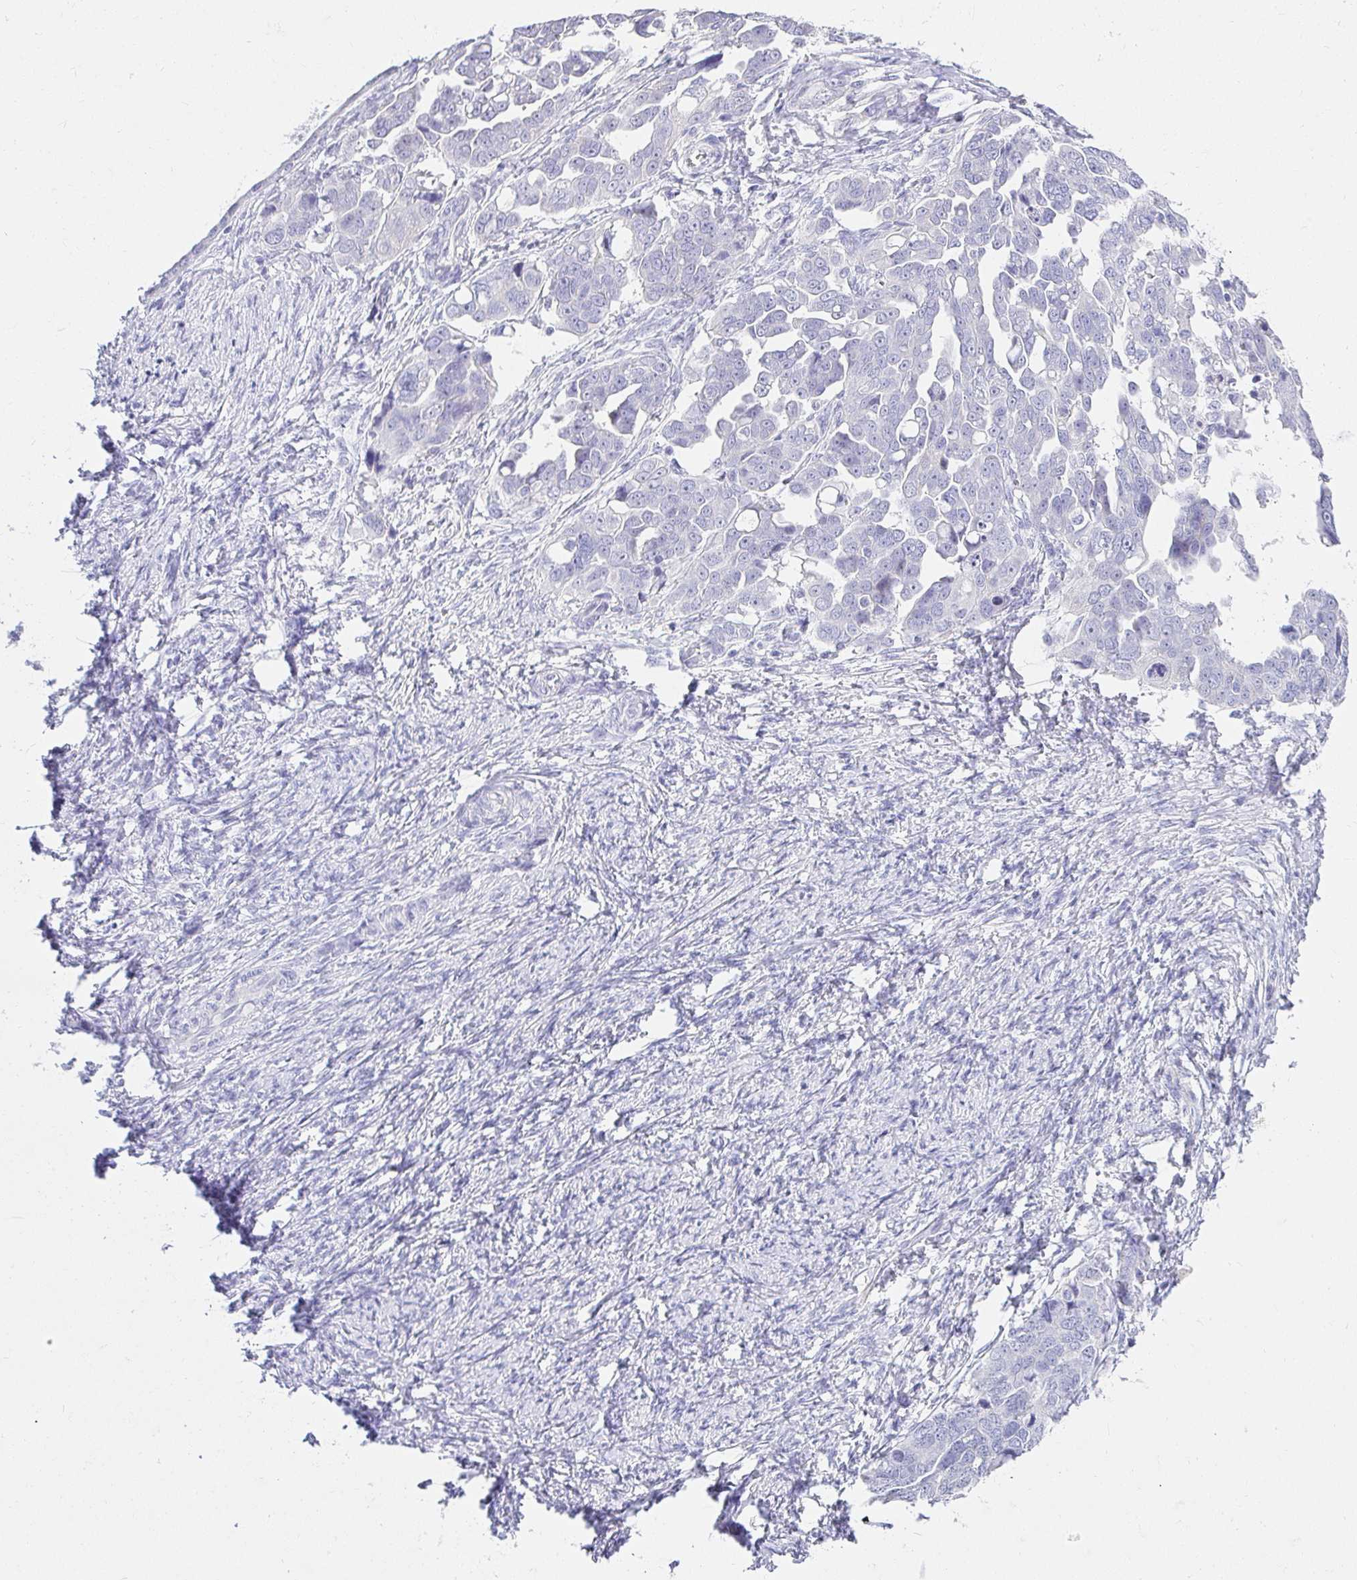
{"staining": {"intensity": "negative", "quantity": "none", "location": "none"}, "tissue": "ovarian cancer", "cell_type": "Tumor cells", "image_type": "cancer", "snomed": [{"axis": "morphology", "description": "Cystadenocarcinoma, serous, NOS"}, {"axis": "topography", "description": "Ovary"}], "caption": "Immunohistochemistry micrograph of human ovarian cancer (serous cystadenocarcinoma) stained for a protein (brown), which exhibits no positivity in tumor cells. (DAB immunohistochemistry visualized using brightfield microscopy, high magnification).", "gene": "VGLL1", "patient": {"sex": "female", "age": 59}}